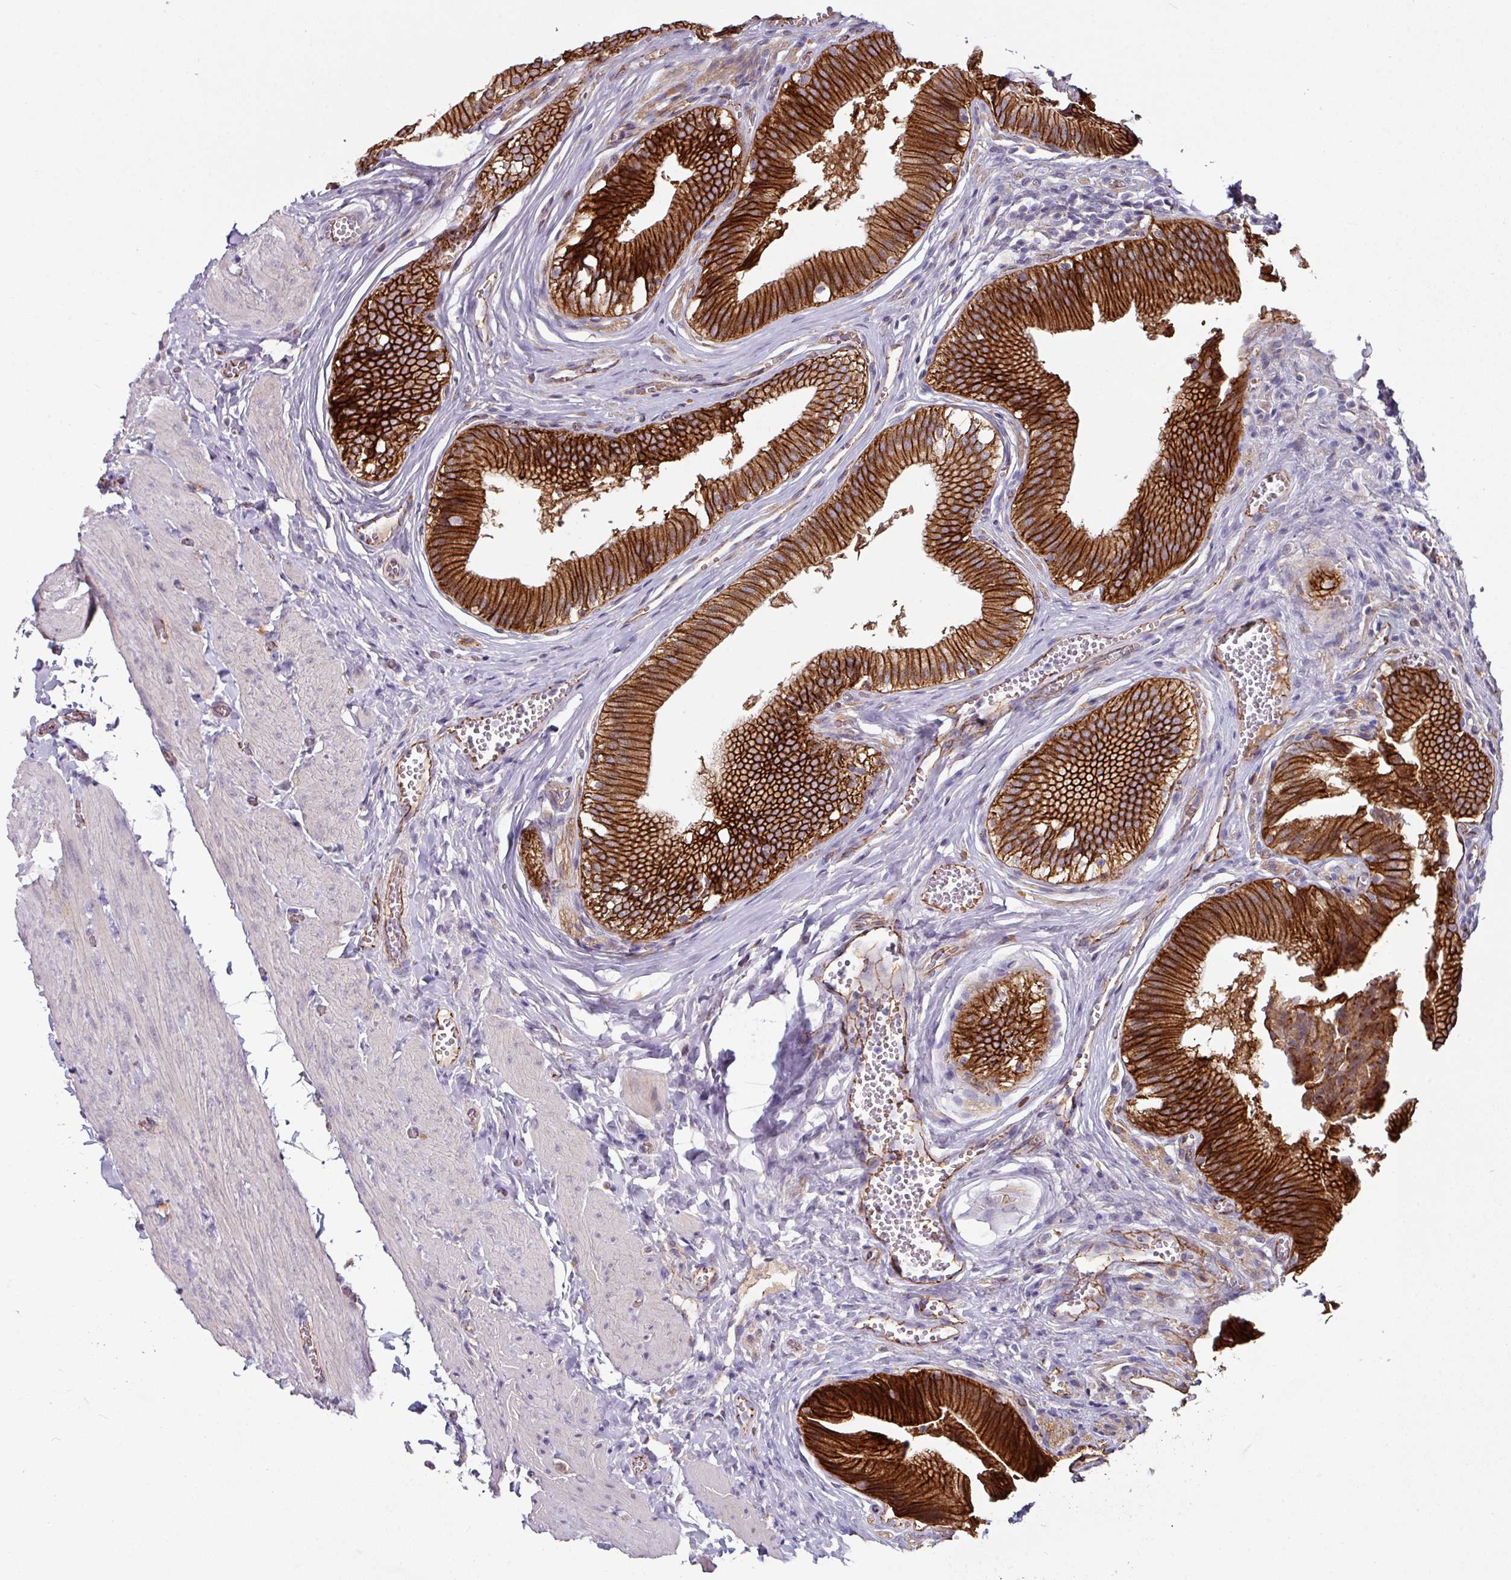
{"staining": {"intensity": "strong", "quantity": ">75%", "location": "cytoplasmic/membranous"}, "tissue": "gallbladder", "cell_type": "Glandular cells", "image_type": "normal", "snomed": [{"axis": "morphology", "description": "Normal tissue, NOS"}, {"axis": "topography", "description": "Gallbladder"}], "caption": "The image exhibits immunohistochemical staining of benign gallbladder. There is strong cytoplasmic/membranous positivity is appreciated in about >75% of glandular cells. Using DAB (brown) and hematoxylin (blue) stains, captured at high magnification using brightfield microscopy.", "gene": "JUP", "patient": {"sex": "male", "age": 17}}